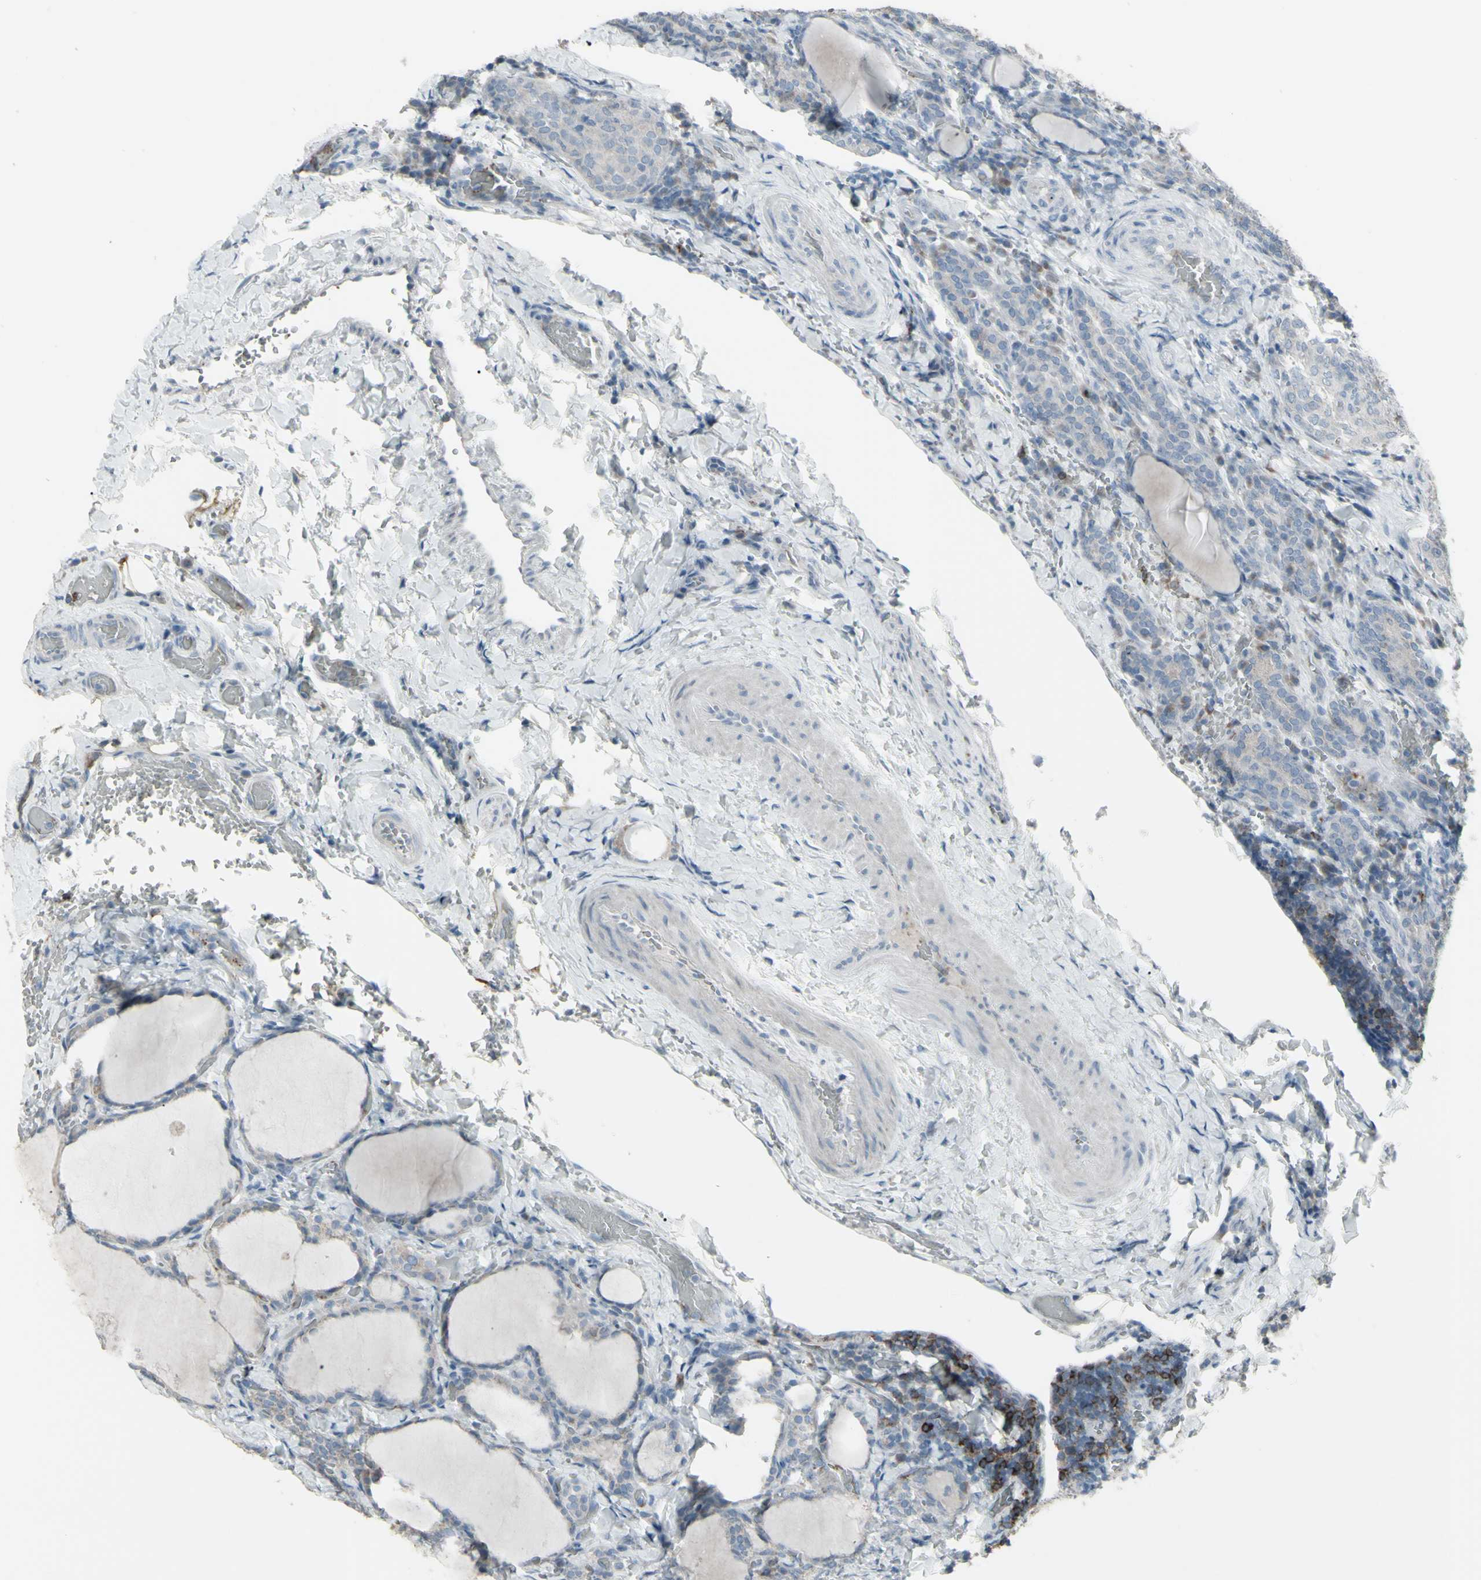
{"staining": {"intensity": "negative", "quantity": "none", "location": "none"}, "tissue": "thyroid cancer", "cell_type": "Tumor cells", "image_type": "cancer", "snomed": [{"axis": "morphology", "description": "Normal tissue, NOS"}, {"axis": "morphology", "description": "Papillary adenocarcinoma, NOS"}, {"axis": "topography", "description": "Thyroid gland"}], "caption": "Immunohistochemistry (IHC) of thyroid papillary adenocarcinoma demonstrates no expression in tumor cells.", "gene": "CD79B", "patient": {"sex": "female", "age": 30}}